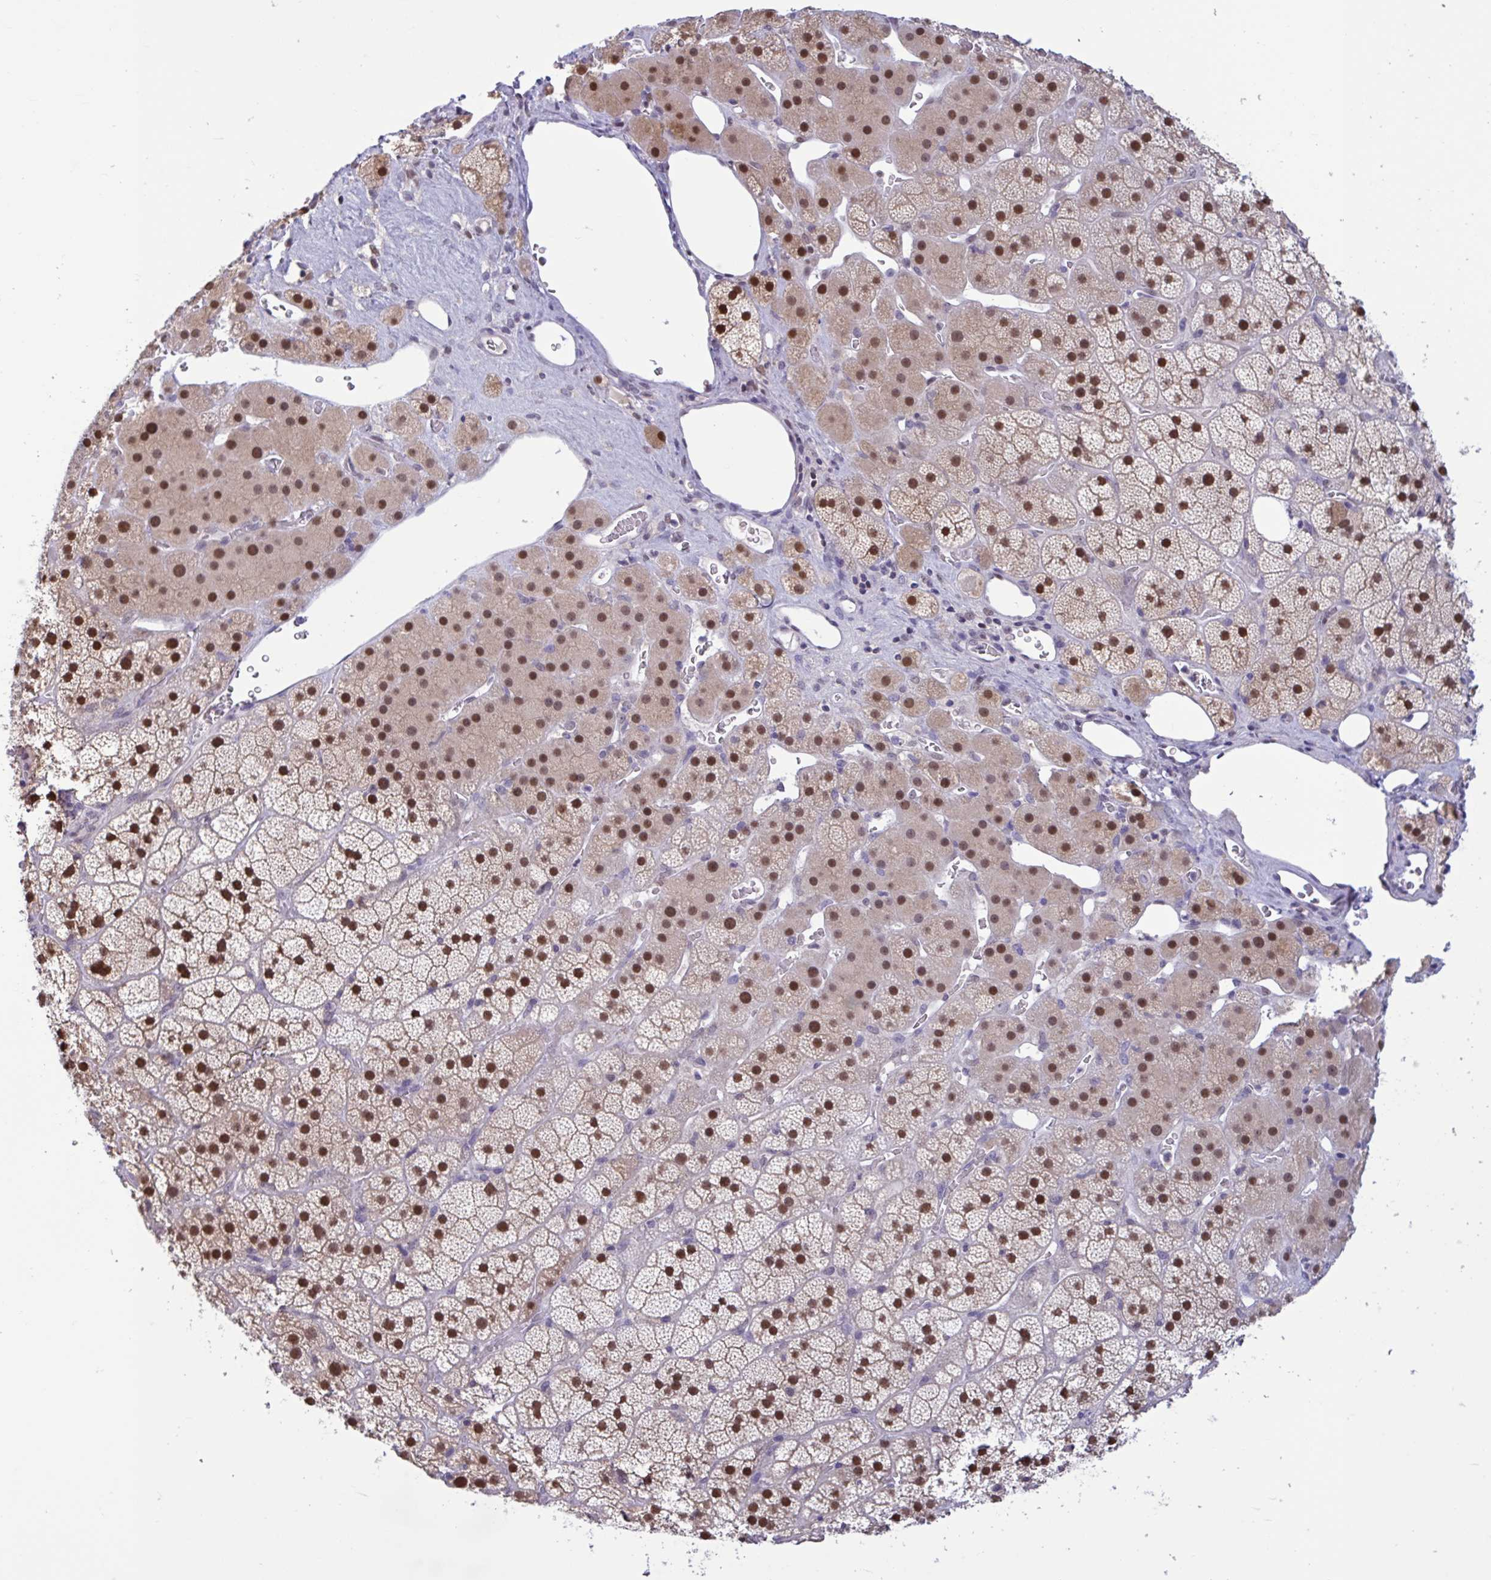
{"staining": {"intensity": "strong", "quantity": ">75%", "location": "nuclear"}, "tissue": "adrenal gland", "cell_type": "Glandular cells", "image_type": "normal", "snomed": [{"axis": "morphology", "description": "Normal tissue, NOS"}, {"axis": "topography", "description": "Adrenal gland"}], "caption": "The image reveals immunohistochemical staining of normal adrenal gland. There is strong nuclear staining is seen in about >75% of glandular cells.", "gene": "RBL1", "patient": {"sex": "male", "age": 57}}